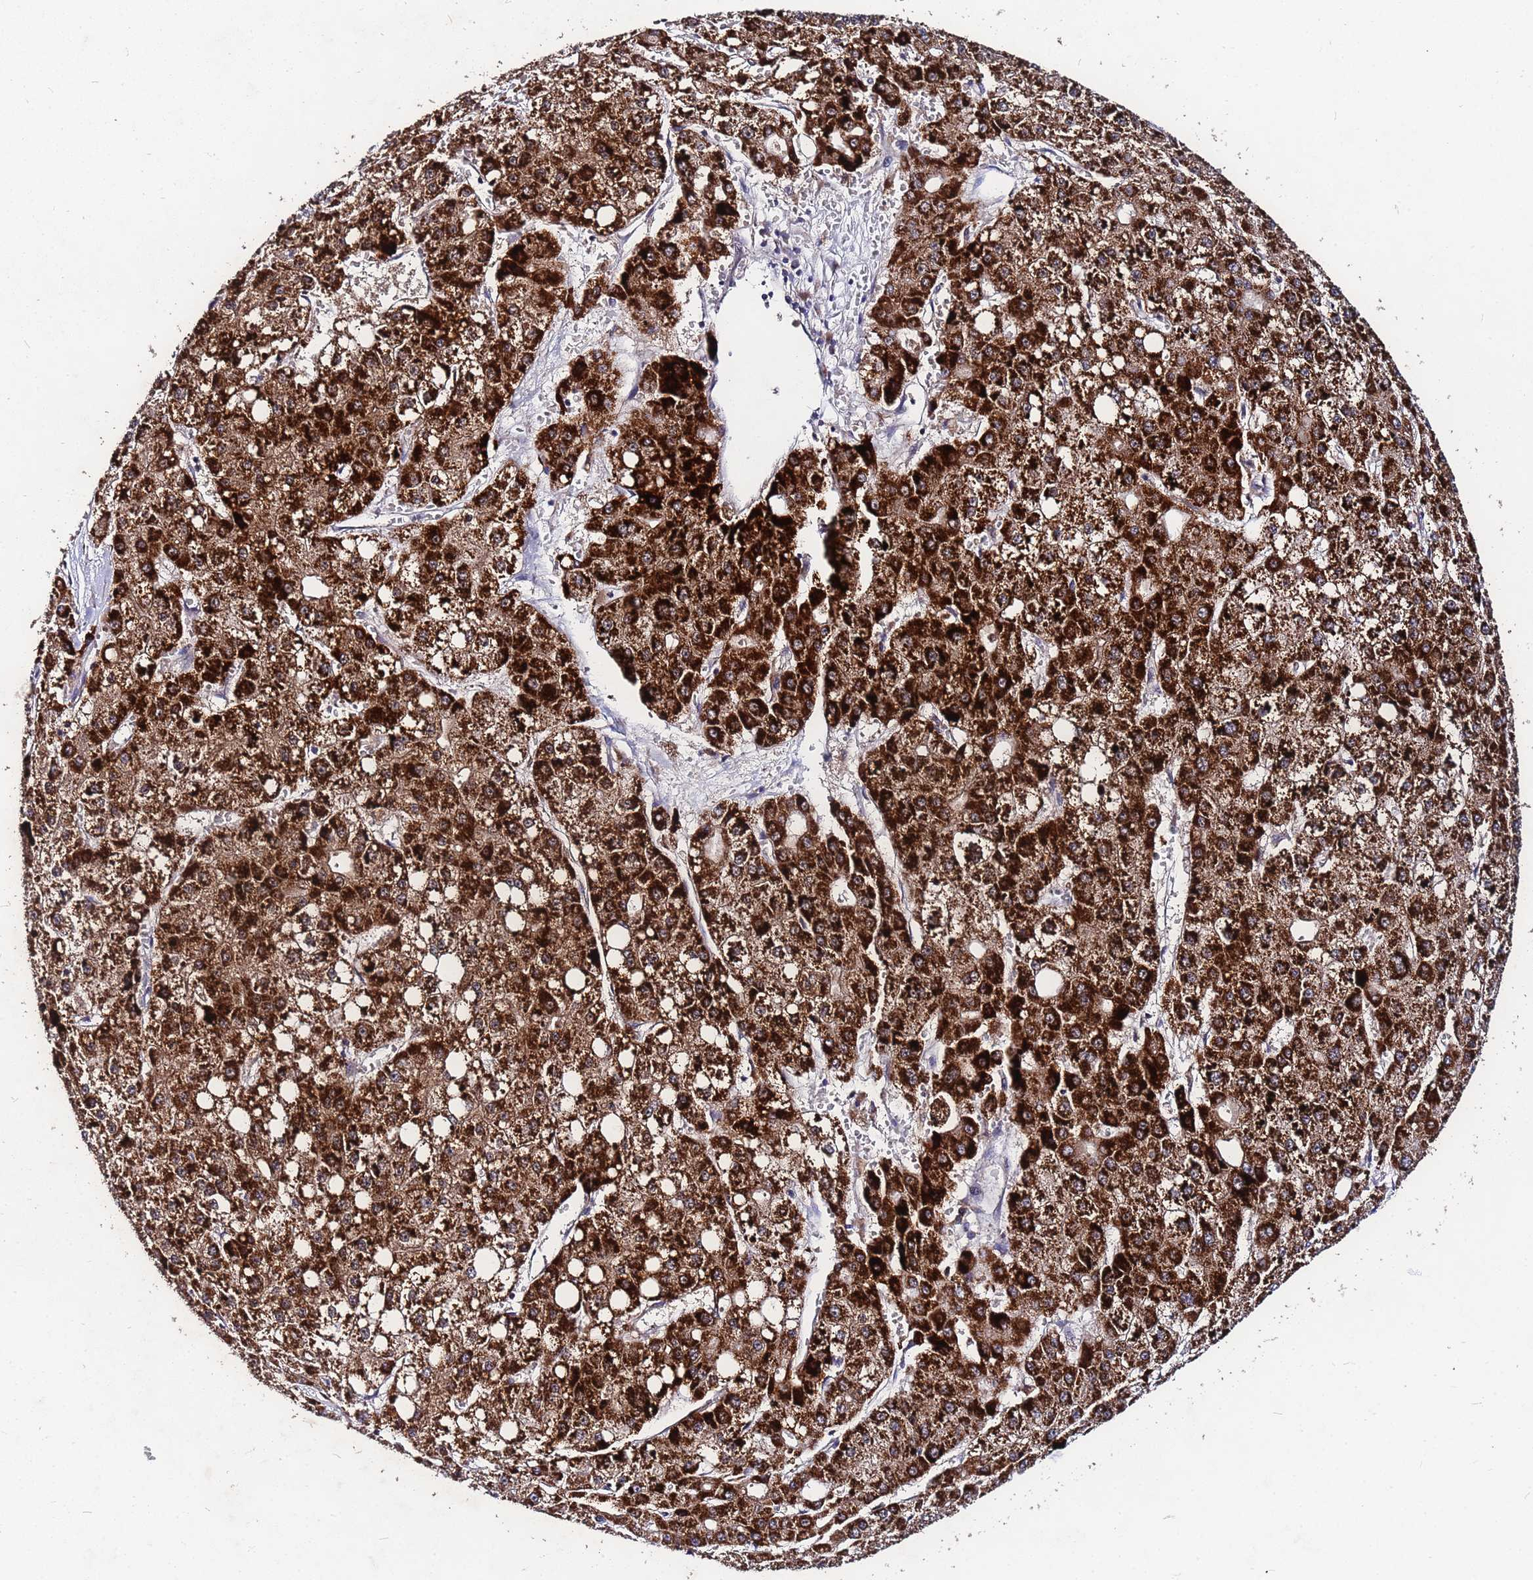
{"staining": {"intensity": "strong", "quantity": ">75%", "location": "cytoplasmic/membranous"}, "tissue": "liver cancer", "cell_type": "Tumor cells", "image_type": "cancer", "snomed": [{"axis": "morphology", "description": "Carcinoma, Hepatocellular, NOS"}, {"axis": "topography", "description": "Liver"}], "caption": "Protein analysis of hepatocellular carcinoma (liver) tissue shows strong cytoplasmic/membranous expression in approximately >75% of tumor cells. (Stains: DAB (3,3'-diaminobenzidine) in brown, nuclei in blue, Microscopy: brightfield microscopy at high magnification).", "gene": "FAHD2A", "patient": {"sex": "male", "age": 47}}